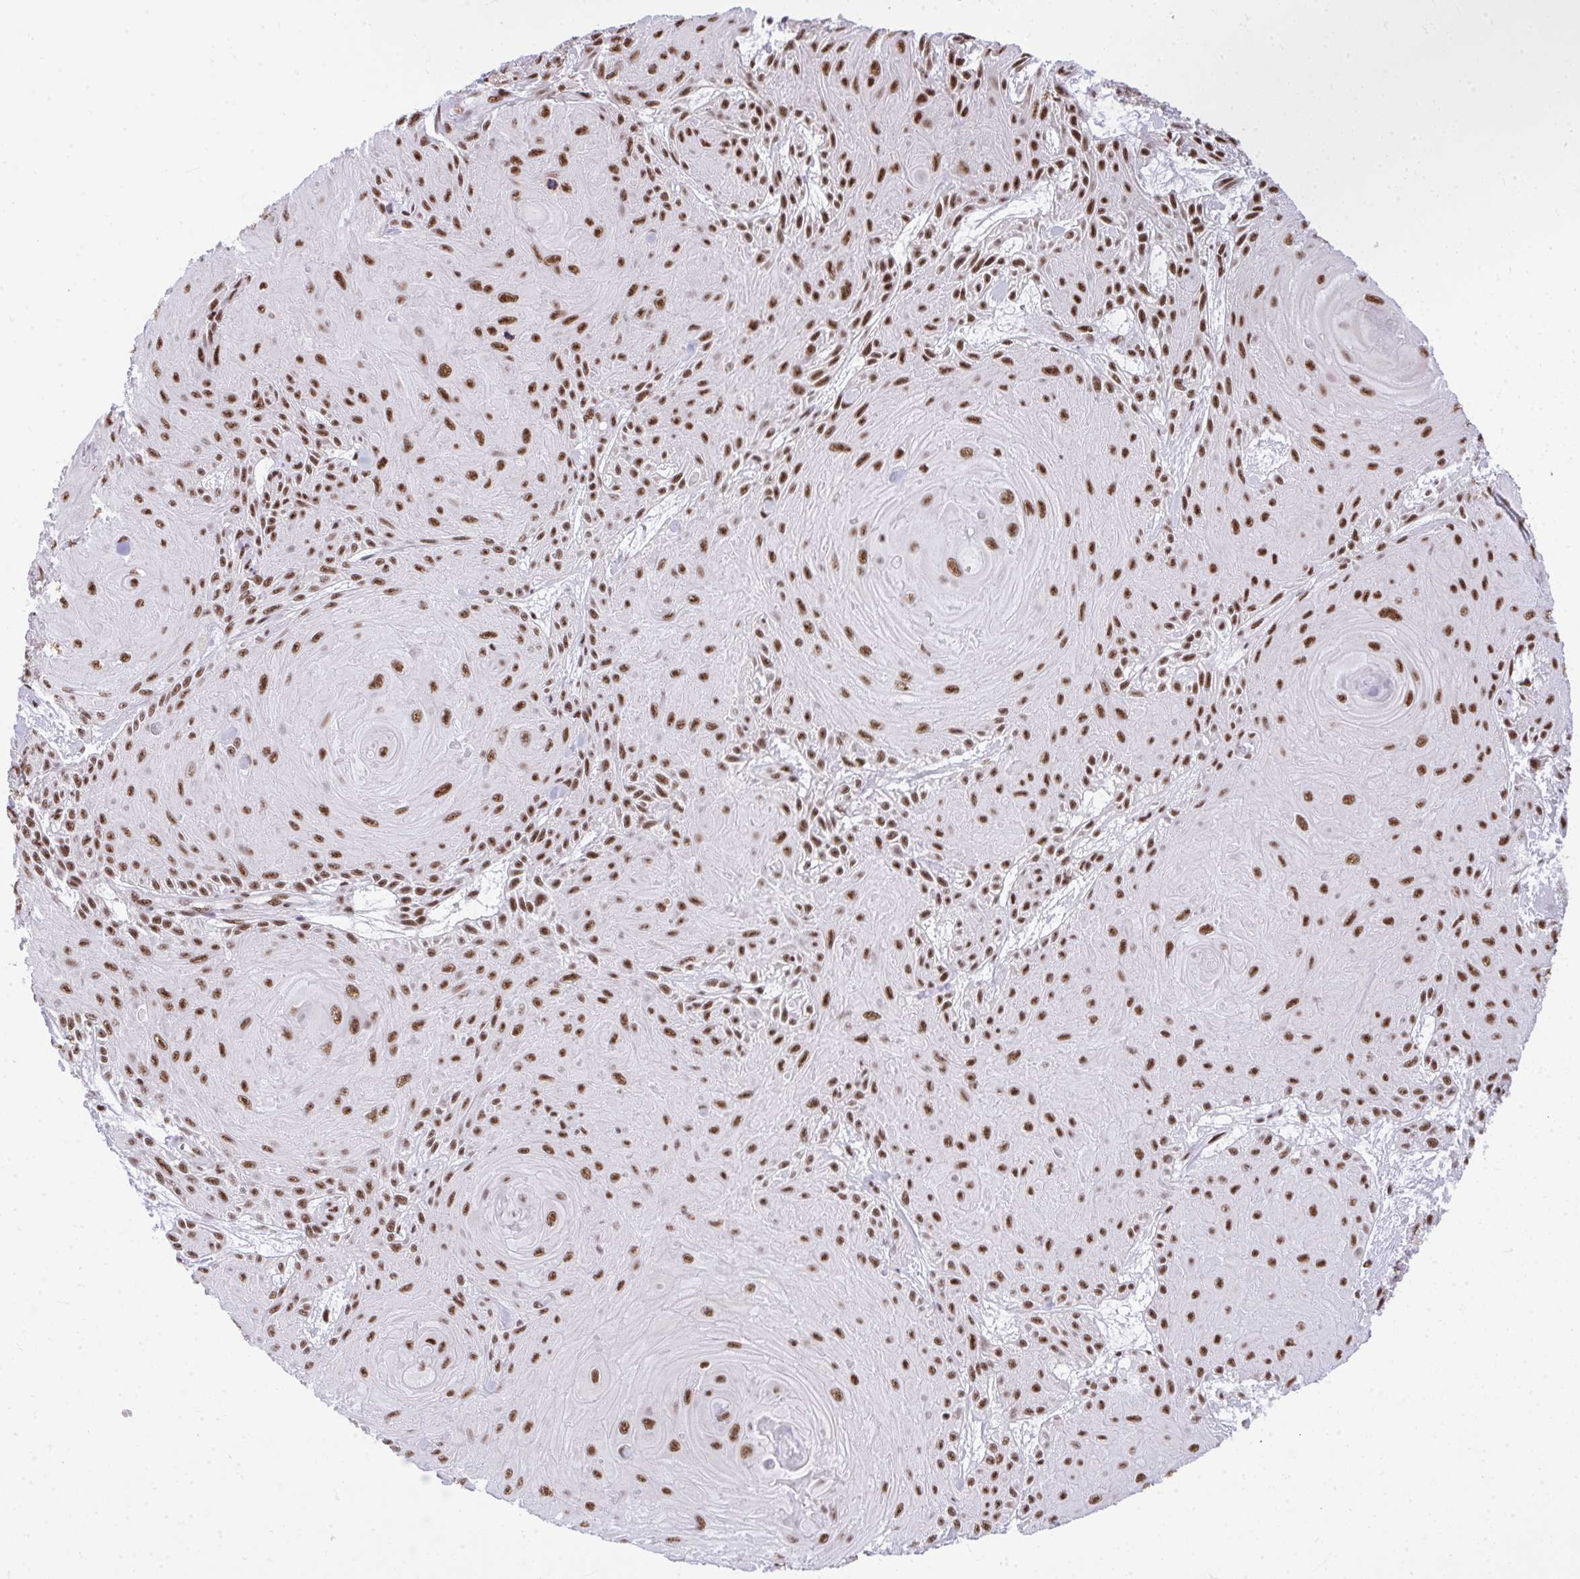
{"staining": {"intensity": "moderate", "quantity": ">75%", "location": "nuclear"}, "tissue": "skin cancer", "cell_type": "Tumor cells", "image_type": "cancer", "snomed": [{"axis": "morphology", "description": "Squamous cell carcinoma, NOS"}, {"axis": "topography", "description": "Skin"}], "caption": "Immunohistochemistry photomicrograph of neoplastic tissue: skin squamous cell carcinoma stained using immunohistochemistry (IHC) reveals medium levels of moderate protein expression localized specifically in the nuclear of tumor cells, appearing as a nuclear brown color.", "gene": "PRPF19", "patient": {"sex": "male", "age": 88}}